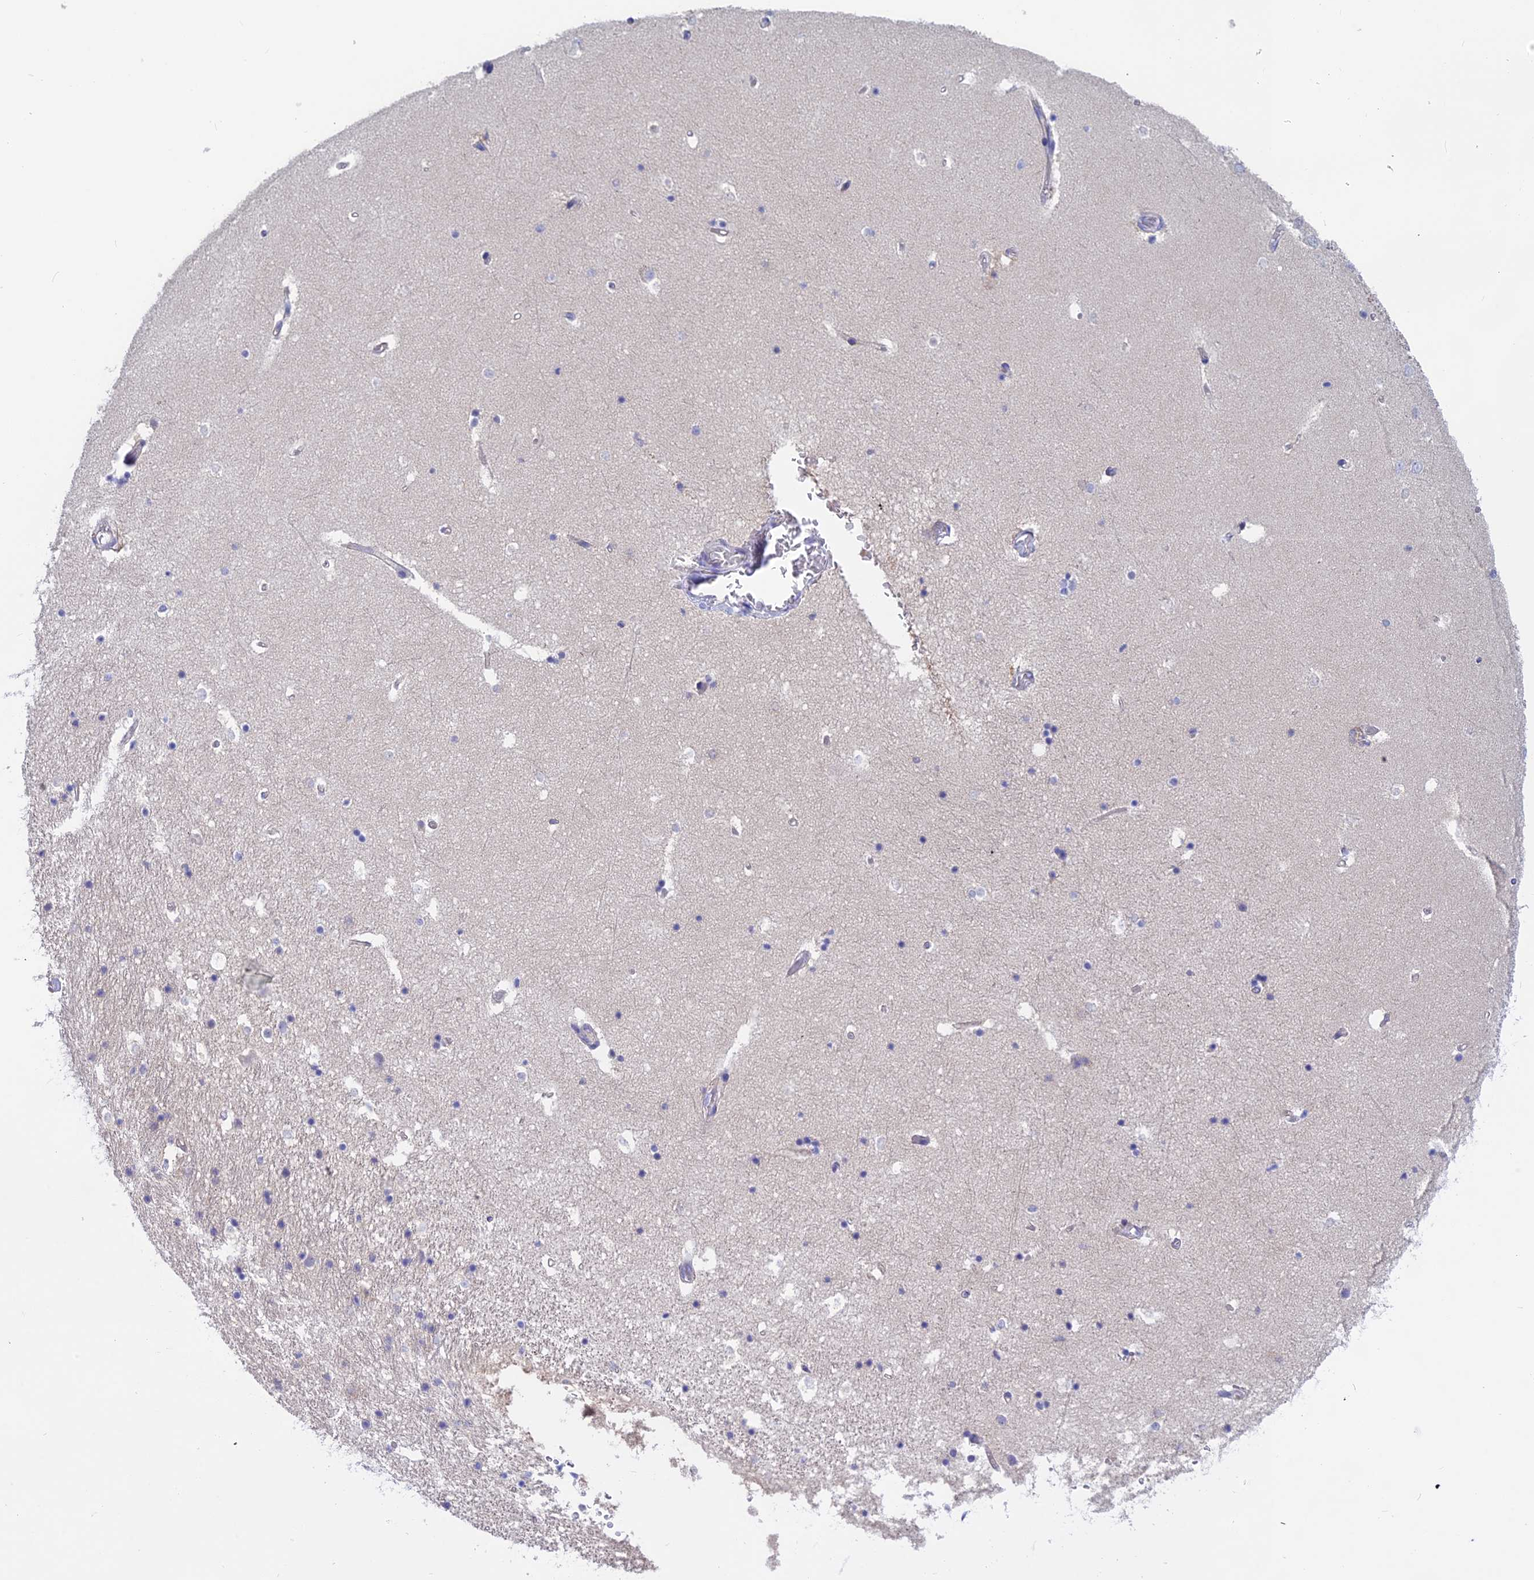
{"staining": {"intensity": "negative", "quantity": "none", "location": "none"}, "tissue": "hippocampus", "cell_type": "Glial cells", "image_type": "normal", "snomed": [{"axis": "morphology", "description": "Normal tissue, NOS"}, {"axis": "topography", "description": "Hippocampus"}], "caption": "Immunohistochemistry of normal human hippocampus reveals no positivity in glial cells. (DAB immunohistochemistry (IHC) with hematoxylin counter stain).", "gene": "LZTFL1", "patient": {"sex": "female", "age": 52}}